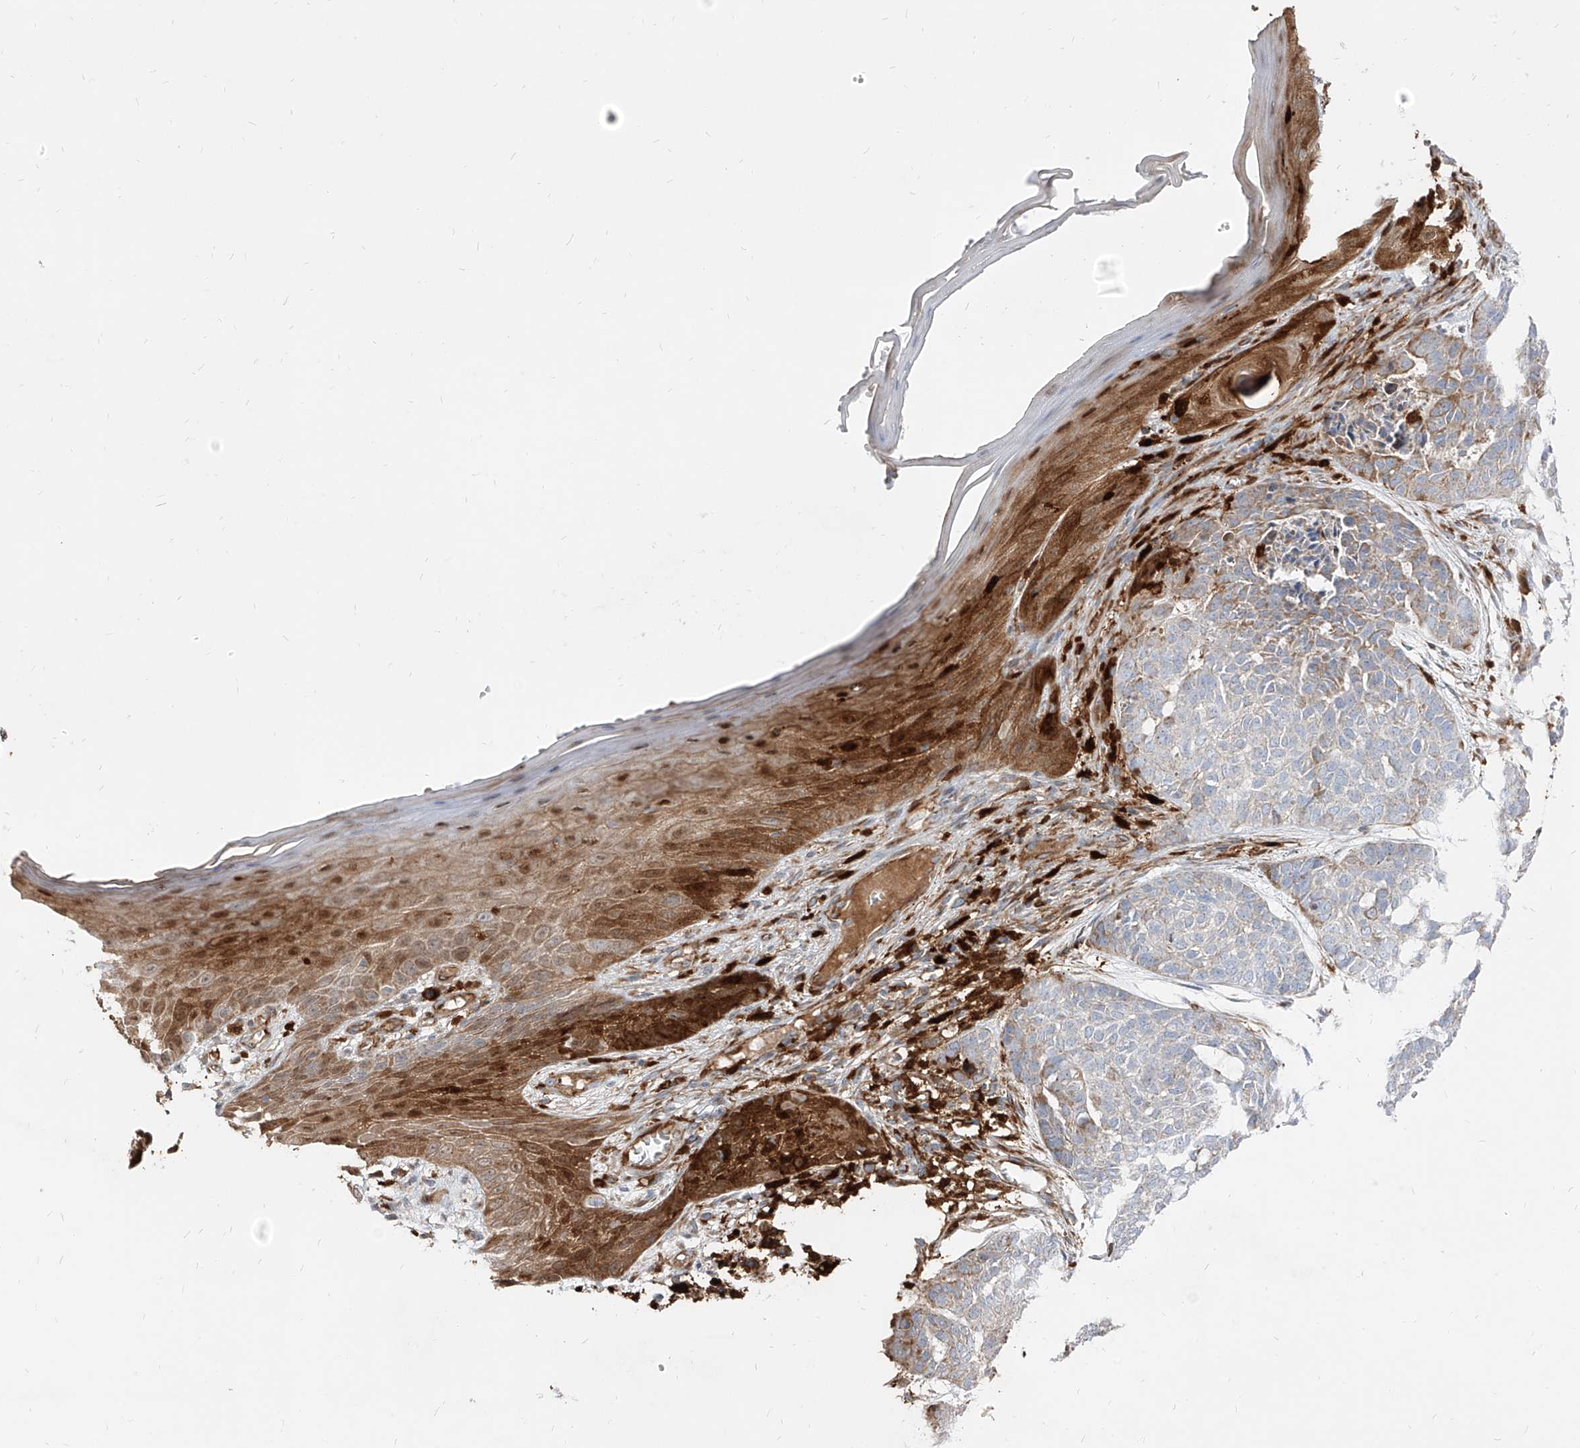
{"staining": {"intensity": "moderate", "quantity": "25%-75%", "location": "cytoplasmic/membranous"}, "tissue": "skin cancer", "cell_type": "Tumor cells", "image_type": "cancer", "snomed": [{"axis": "morphology", "description": "Basal cell carcinoma"}, {"axis": "topography", "description": "Skin"}], "caption": "IHC photomicrograph of skin cancer stained for a protein (brown), which shows medium levels of moderate cytoplasmic/membranous positivity in approximately 25%-75% of tumor cells.", "gene": "KYNU", "patient": {"sex": "female", "age": 64}}